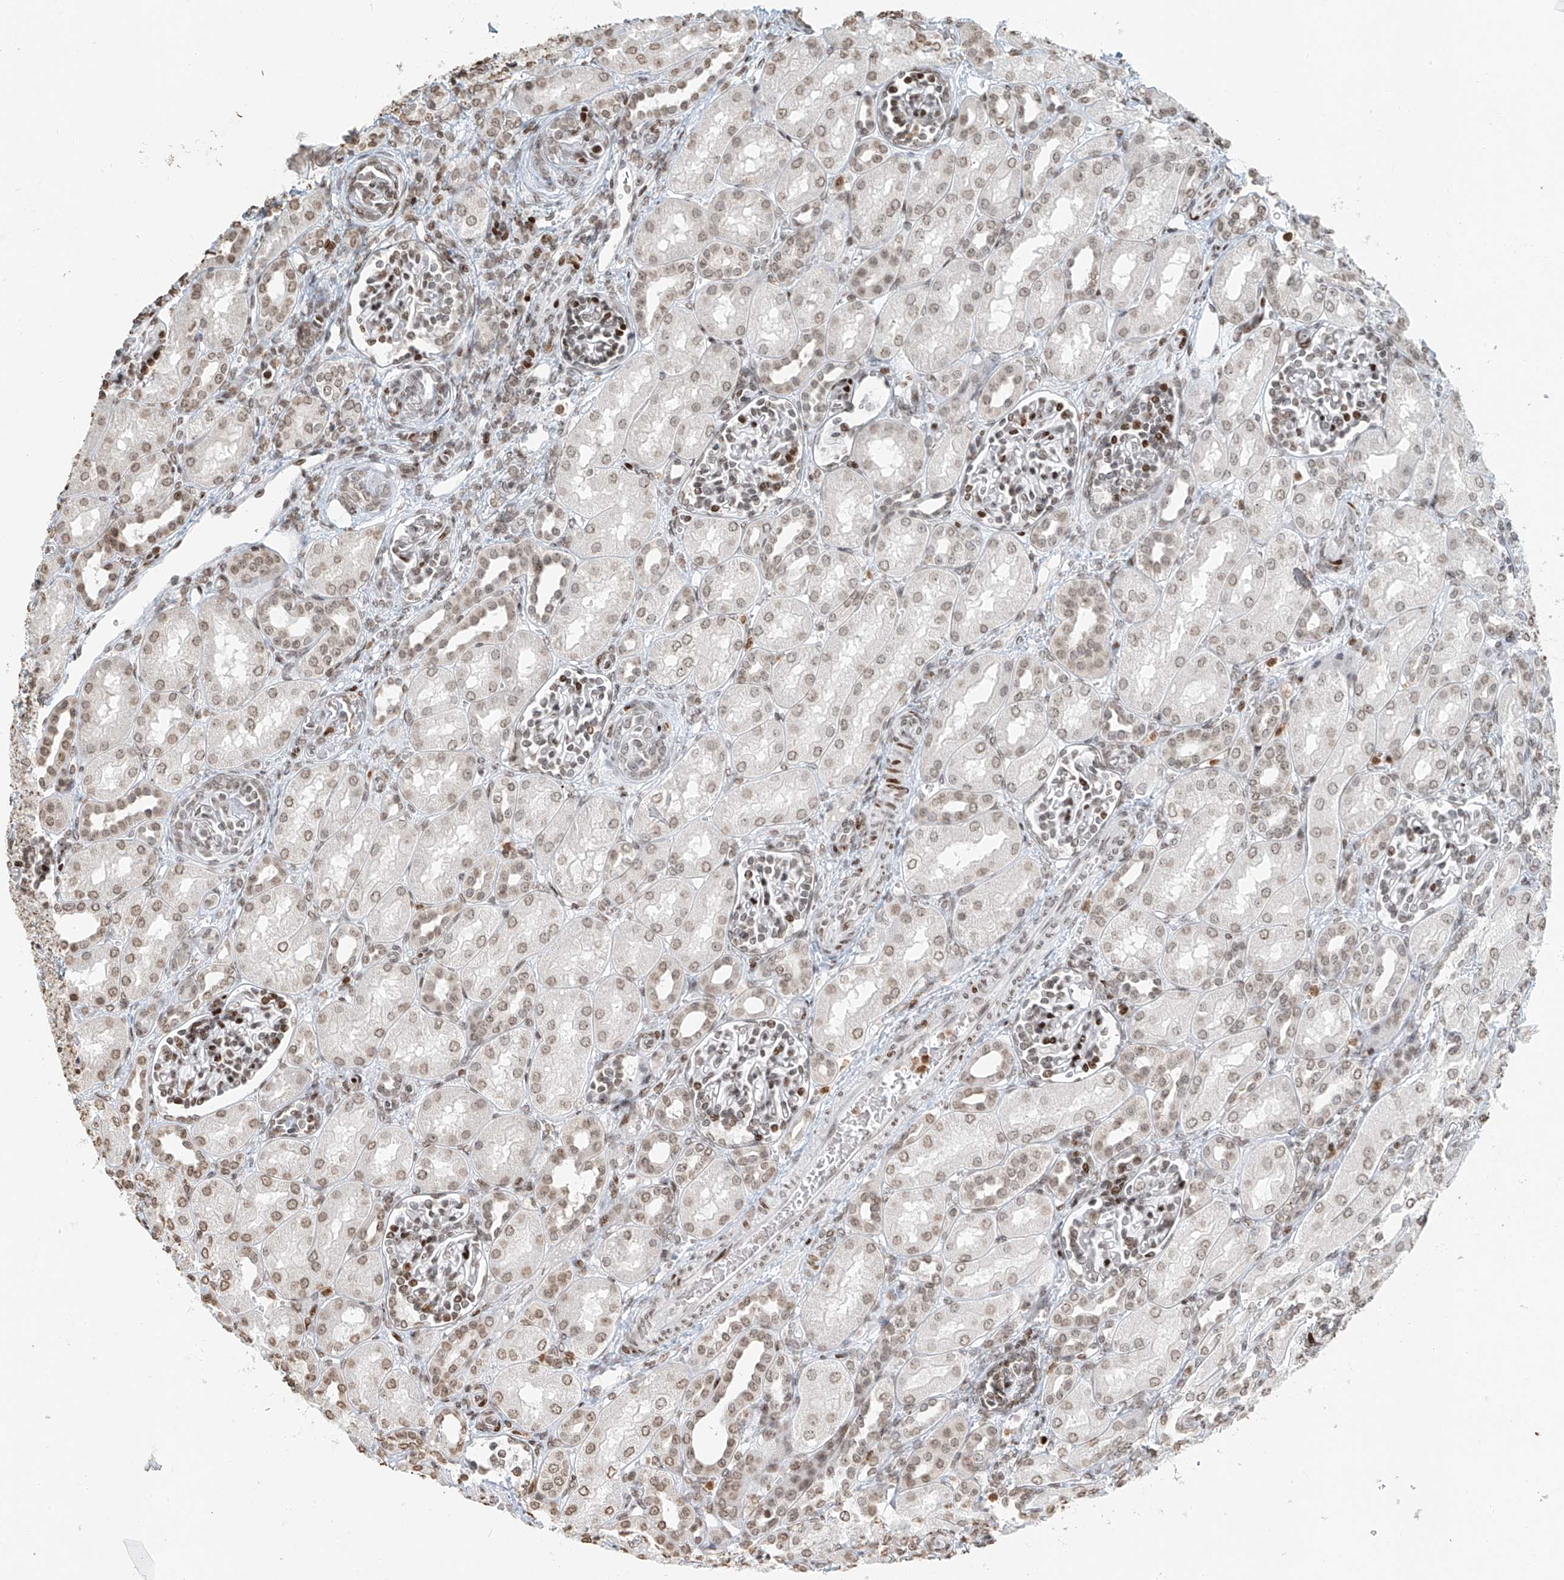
{"staining": {"intensity": "moderate", "quantity": ">75%", "location": "nuclear"}, "tissue": "kidney", "cell_type": "Cells in glomeruli", "image_type": "normal", "snomed": [{"axis": "morphology", "description": "Normal tissue, NOS"}, {"axis": "morphology", "description": "Neoplasm, malignant, NOS"}, {"axis": "topography", "description": "Kidney"}], "caption": "Cells in glomeruli exhibit moderate nuclear staining in approximately >75% of cells in benign kidney.", "gene": "C17orf58", "patient": {"sex": "female", "age": 1}}